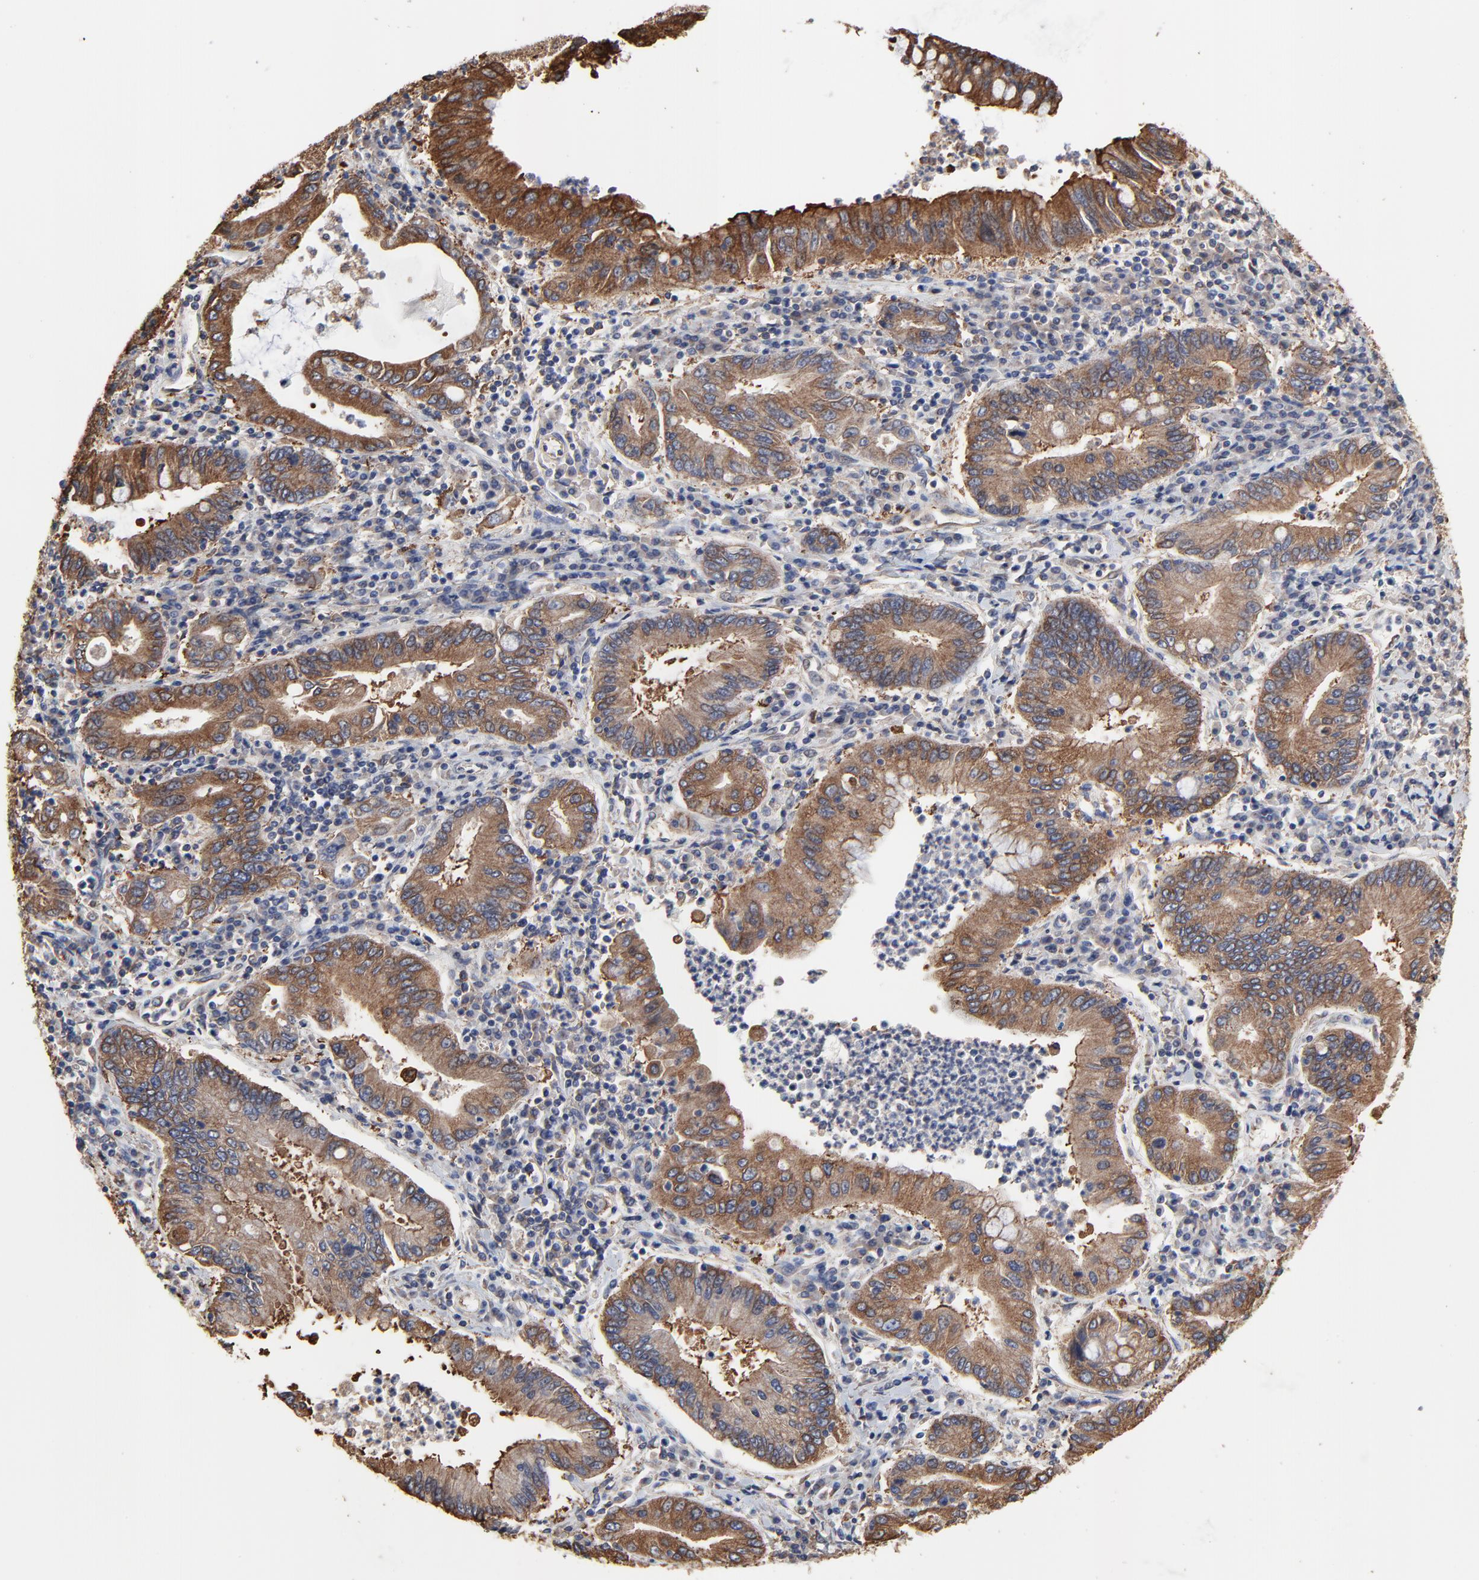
{"staining": {"intensity": "moderate", "quantity": ">75%", "location": "cytoplasmic/membranous"}, "tissue": "stomach cancer", "cell_type": "Tumor cells", "image_type": "cancer", "snomed": [{"axis": "morphology", "description": "Normal tissue, NOS"}, {"axis": "morphology", "description": "Adenocarcinoma, NOS"}, {"axis": "topography", "description": "Esophagus"}, {"axis": "topography", "description": "Stomach, upper"}, {"axis": "topography", "description": "Peripheral nerve tissue"}], "caption": "Immunohistochemical staining of human adenocarcinoma (stomach) displays medium levels of moderate cytoplasmic/membranous protein staining in approximately >75% of tumor cells.", "gene": "NXF3", "patient": {"sex": "male", "age": 62}}